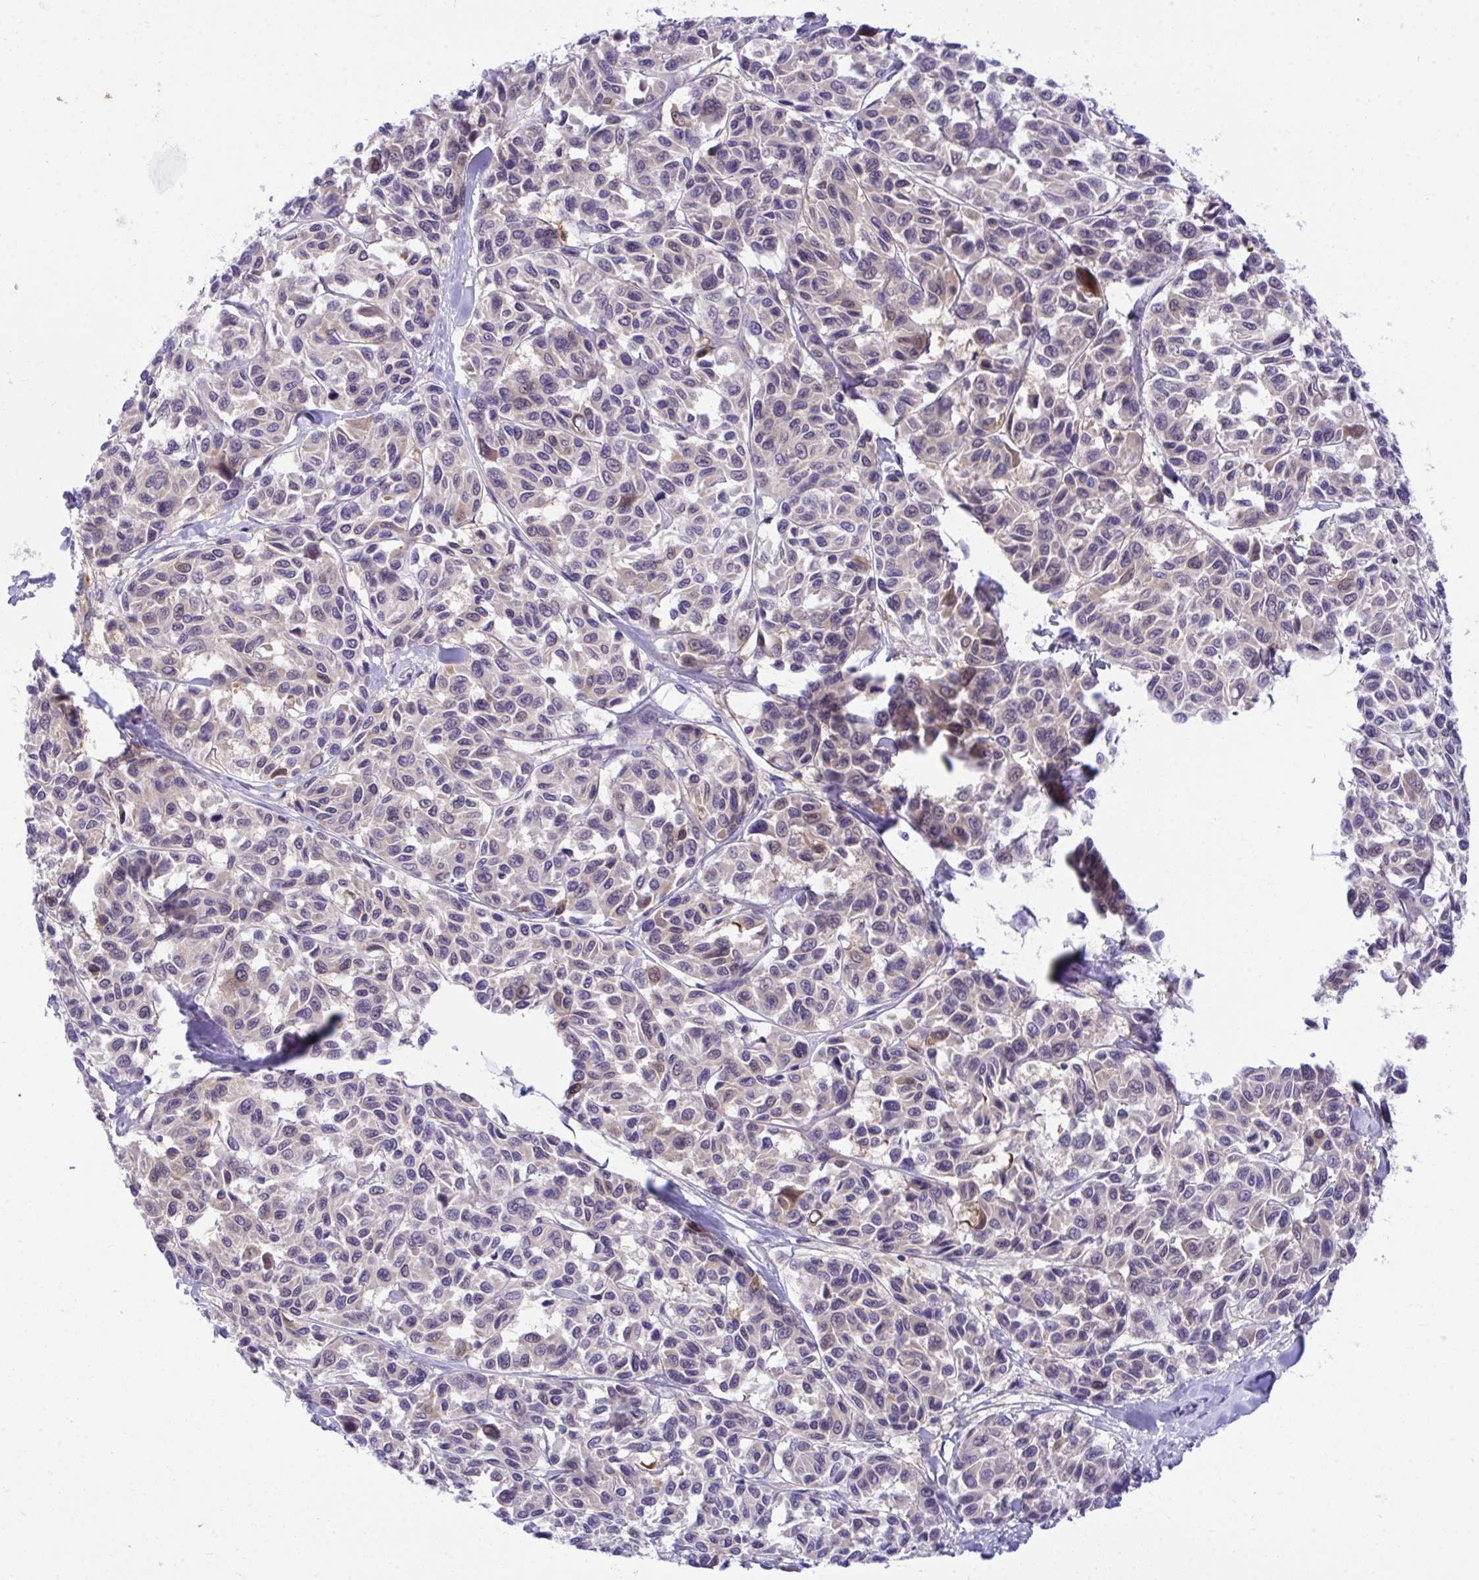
{"staining": {"intensity": "moderate", "quantity": "25%-75%", "location": "nuclear"}, "tissue": "melanoma", "cell_type": "Tumor cells", "image_type": "cancer", "snomed": [{"axis": "morphology", "description": "Malignant melanoma, NOS"}, {"axis": "topography", "description": "Skin"}], "caption": "This image shows immunohistochemistry (IHC) staining of human malignant melanoma, with medium moderate nuclear positivity in approximately 25%-75% of tumor cells.", "gene": "PGM2L1", "patient": {"sex": "female", "age": 66}}